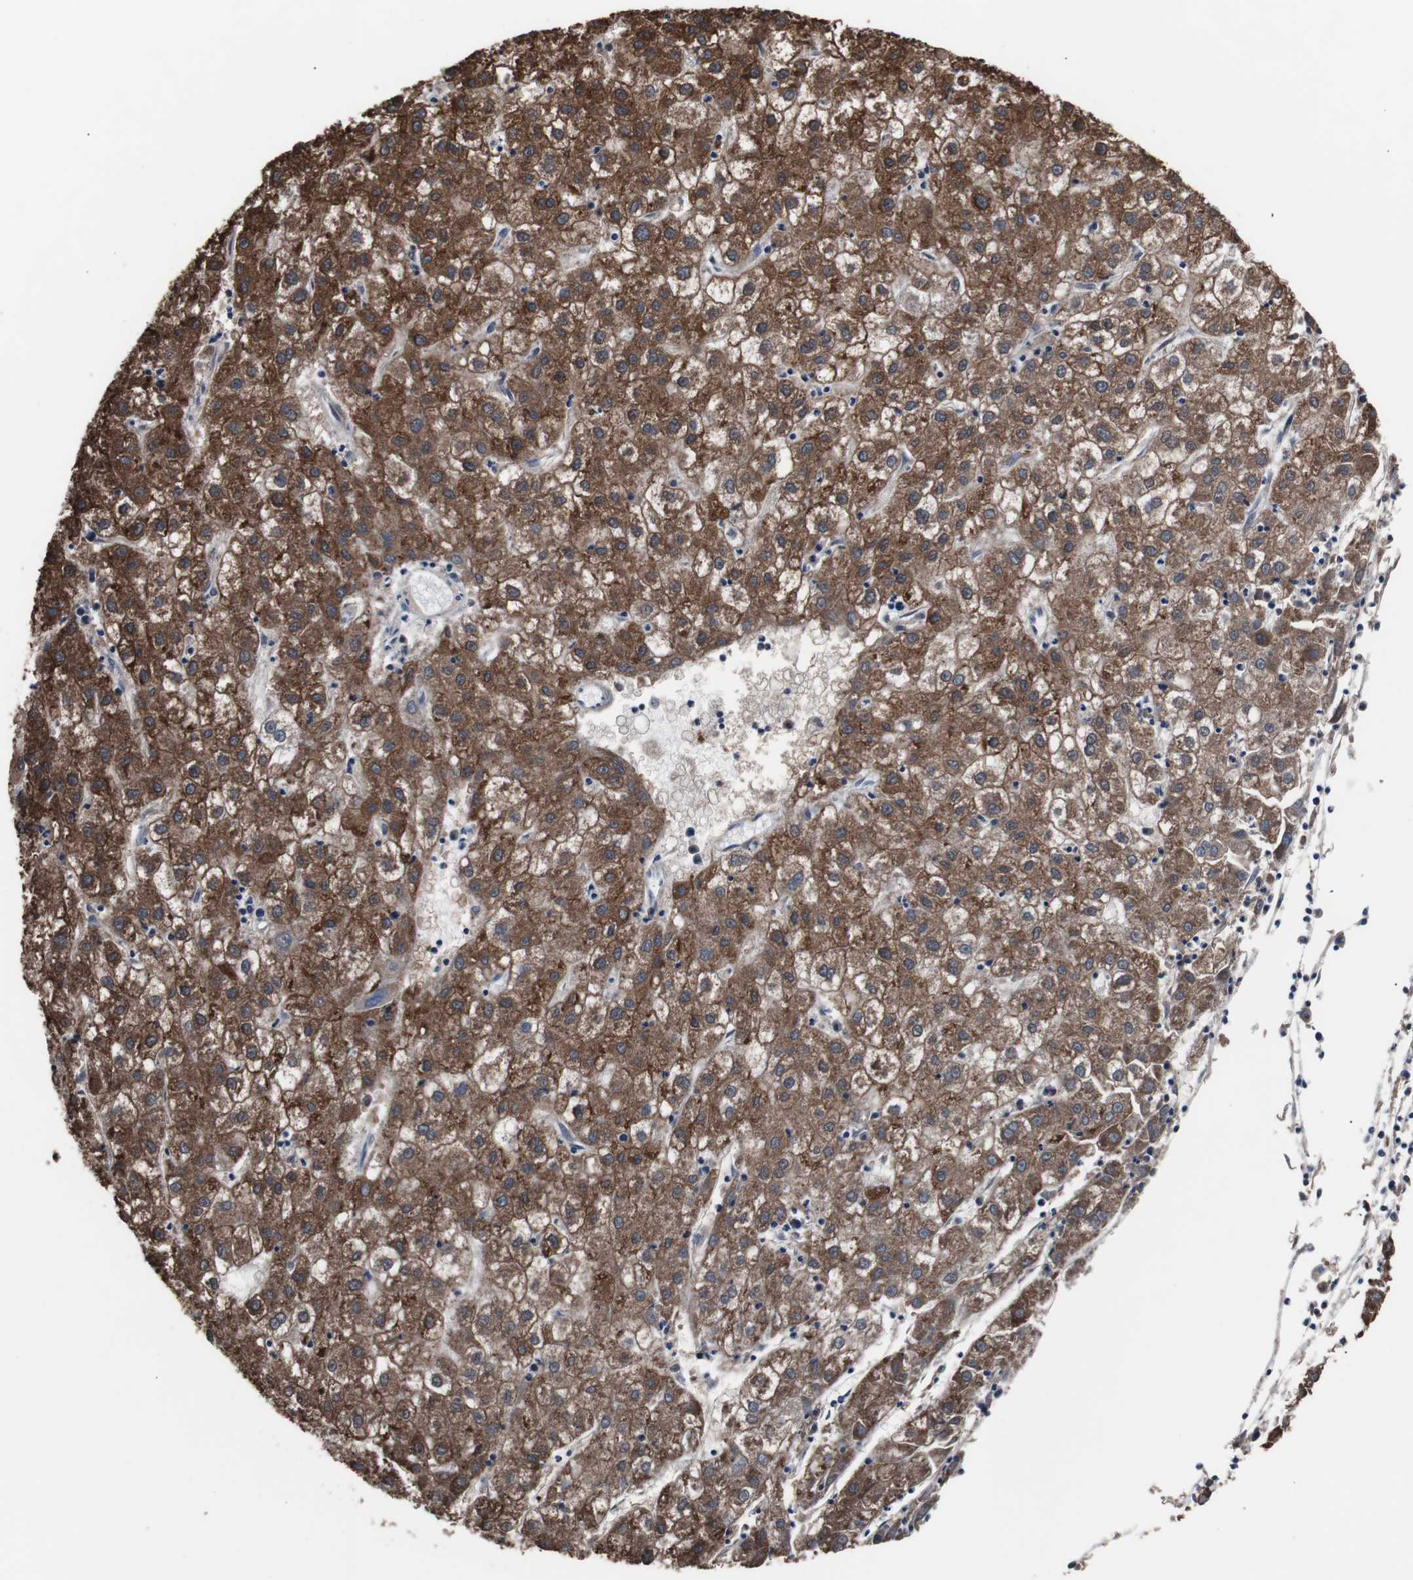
{"staining": {"intensity": "moderate", "quantity": ">75%", "location": "cytoplasmic/membranous"}, "tissue": "liver cancer", "cell_type": "Tumor cells", "image_type": "cancer", "snomed": [{"axis": "morphology", "description": "Carcinoma, Hepatocellular, NOS"}, {"axis": "topography", "description": "Liver"}], "caption": "Tumor cells demonstrate moderate cytoplasmic/membranous staining in about >75% of cells in liver hepatocellular carcinoma. Nuclei are stained in blue.", "gene": "MED27", "patient": {"sex": "male", "age": 72}}